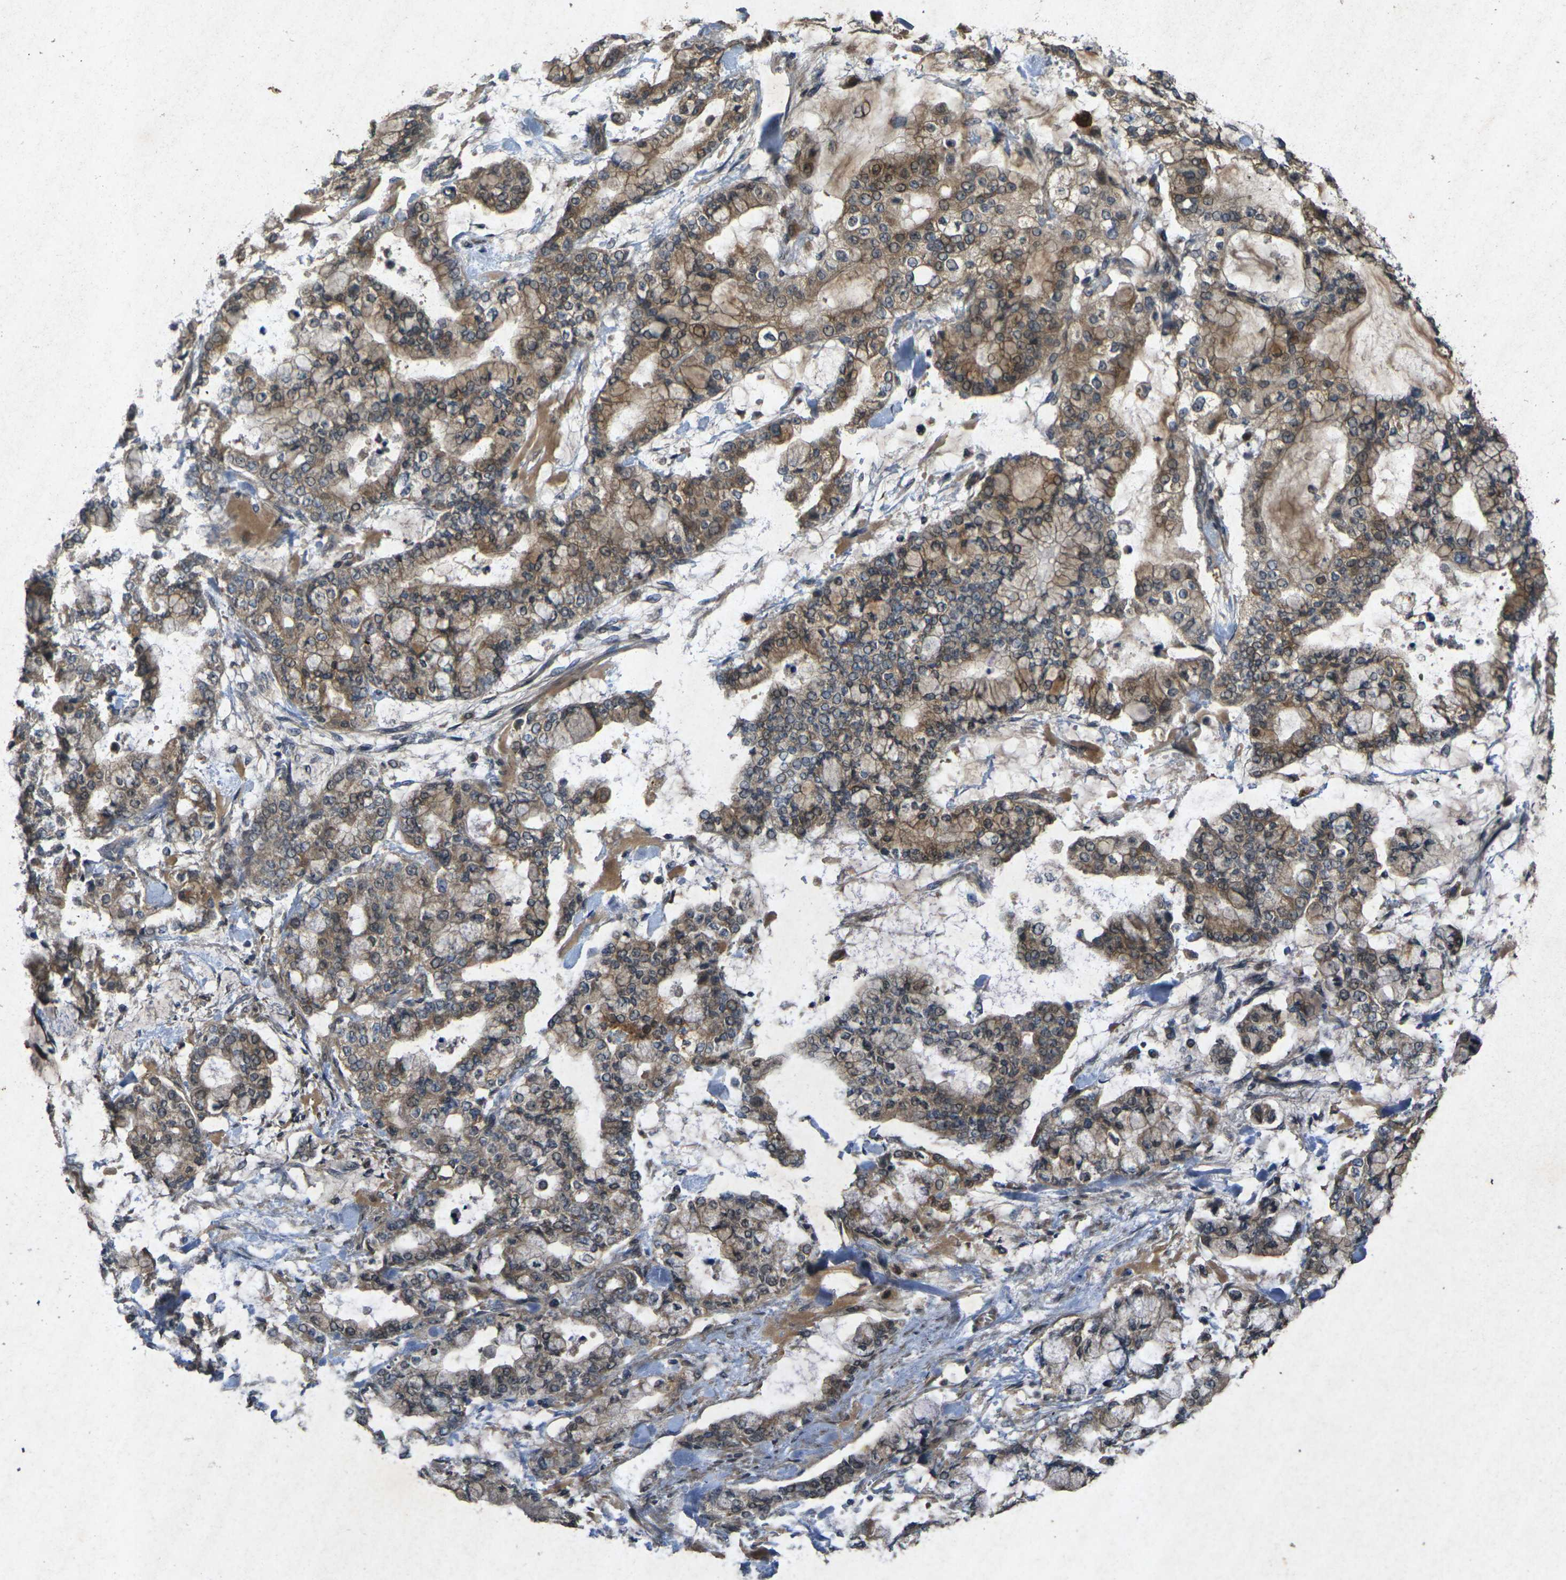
{"staining": {"intensity": "moderate", "quantity": ">75%", "location": "cytoplasmic/membranous"}, "tissue": "stomach cancer", "cell_type": "Tumor cells", "image_type": "cancer", "snomed": [{"axis": "morphology", "description": "Normal tissue, NOS"}, {"axis": "morphology", "description": "Adenocarcinoma, NOS"}, {"axis": "topography", "description": "Stomach, upper"}, {"axis": "topography", "description": "Stomach"}], "caption": "A photomicrograph showing moderate cytoplasmic/membranous expression in approximately >75% of tumor cells in stomach cancer (adenocarcinoma), as visualized by brown immunohistochemical staining.", "gene": "RGMA", "patient": {"sex": "male", "age": 76}}